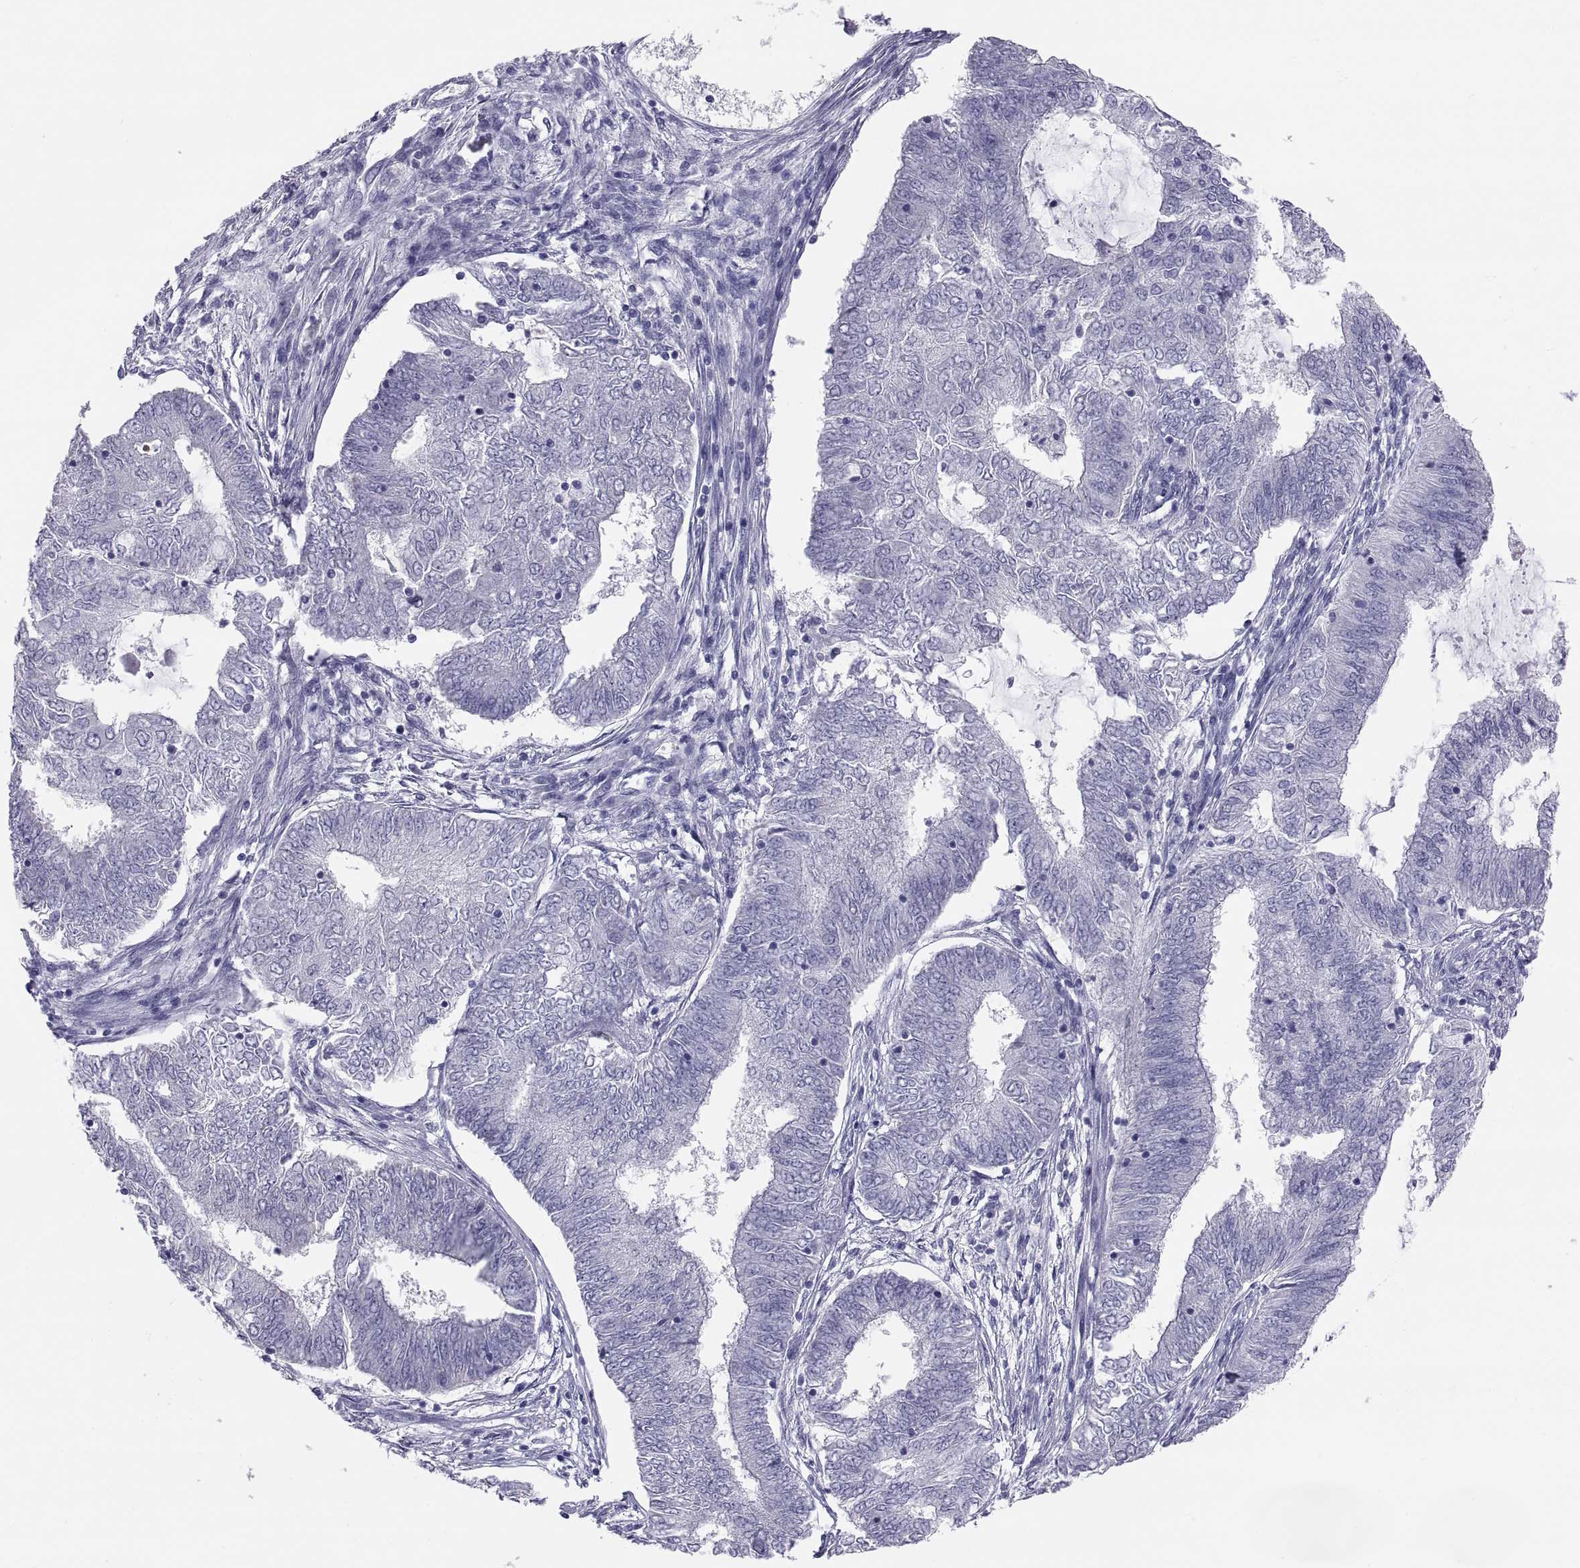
{"staining": {"intensity": "negative", "quantity": "none", "location": "none"}, "tissue": "endometrial cancer", "cell_type": "Tumor cells", "image_type": "cancer", "snomed": [{"axis": "morphology", "description": "Adenocarcinoma, NOS"}, {"axis": "topography", "description": "Endometrium"}], "caption": "A micrograph of endometrial cancer stained for a protein exhibits no brown staining in tumor cells.", "gene": "FAM170A", "patient": {"sex": "female", "age": 62}}